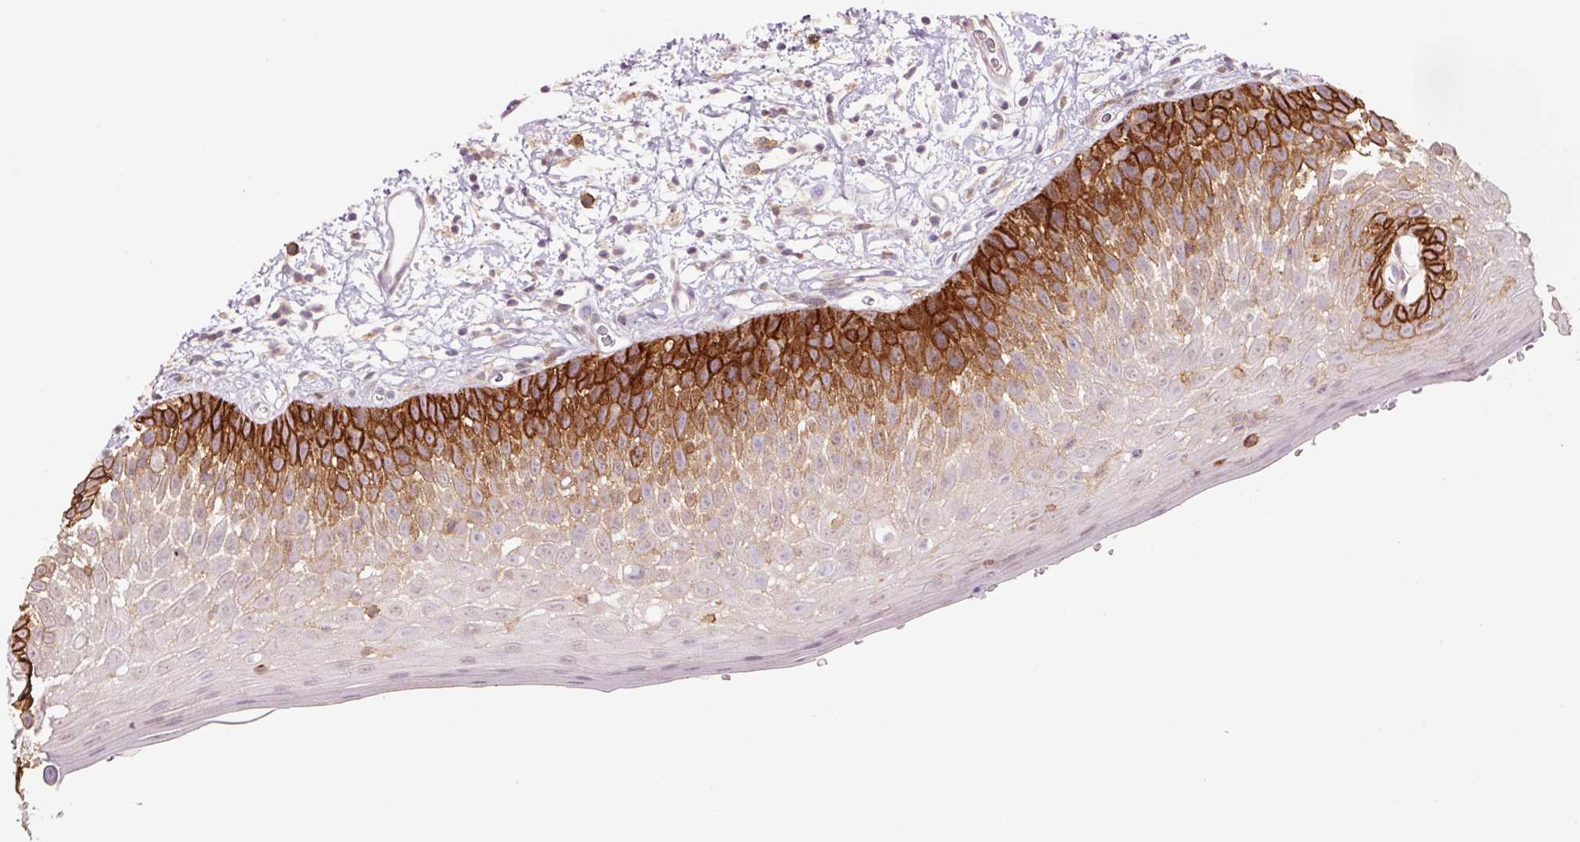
{"staining": {"intensity": "strong", "quantity": "25%-75%", "location": "cytoplasmic/membranous"}, "tissue": "oral mucosa", "cell_type": "Squamous epithelial cells", "image_type": "normal", "snomed": [{"axis": "morphology", "description": "Normal tissue, NOS"}, {"axis": "morphology", "description": "Squamous cell carcinoma, NOS"}, {"axis": "topography", "description": "Oral tissue"}, {"axis": "topography", "description": "Tounge, NOS"}, {"axis": "topography", "description": "Head-Neck"}], "caption": "Protein staining of normal oral mucosa demonstrates strong cytoplasmic/membranous expression in about 25%-75% of squamous epithelial cells. The protein is stained brown, and the nuclei are stained in blue (DAB (3,3'-diaminobenzidine) IHC with brightfield microscopy, high magnification).", "gene": "SLC1A4", "patient": {"sex": "male", "age": 76}}